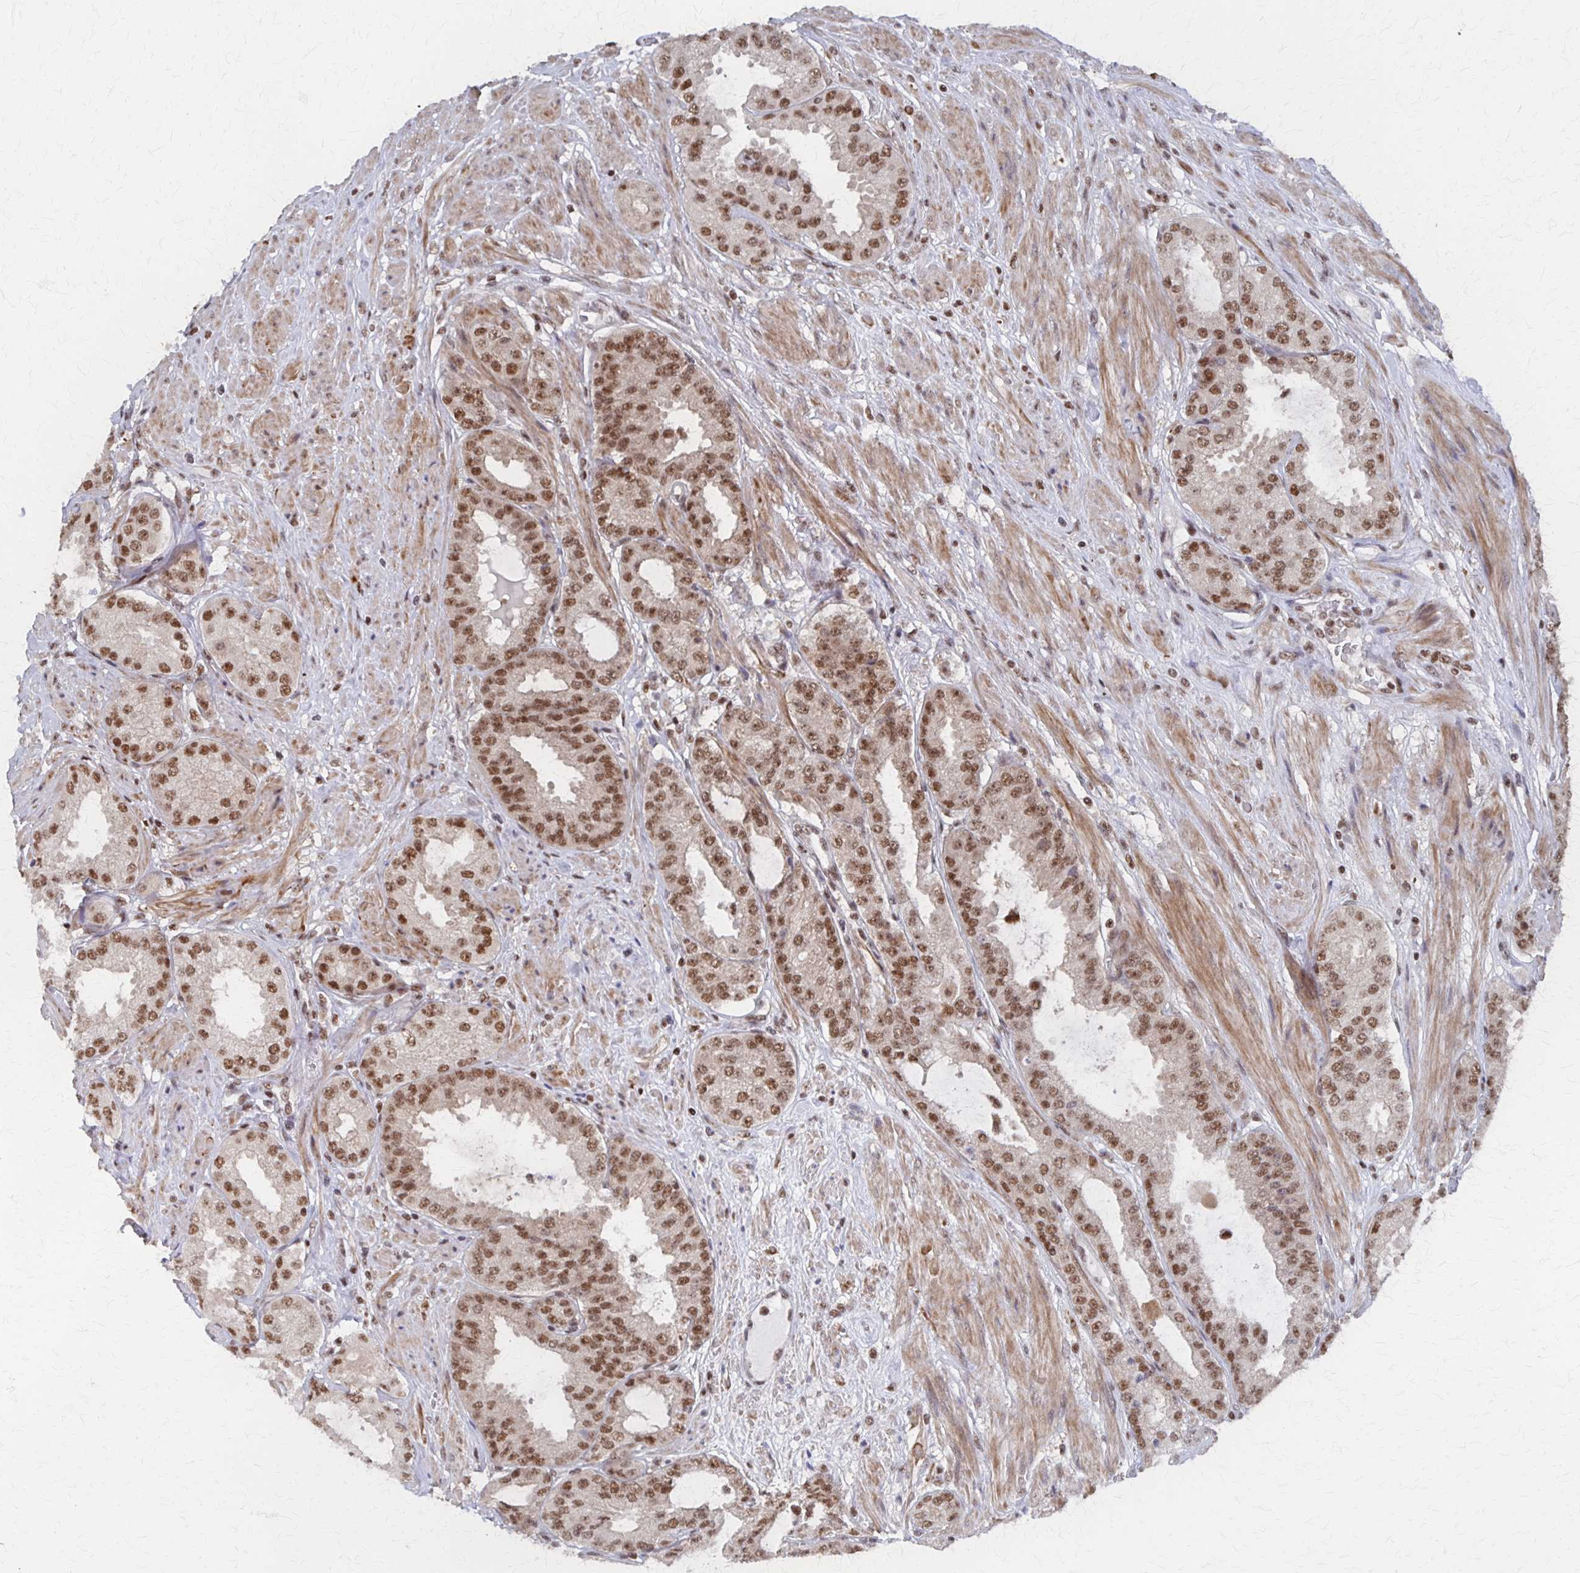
{"staining": {"intensity": "moderate", "quantity": ">75%", "location": "nuclear"}, "tissue": "prostate cancer", "cell_type": "Tumor cells", "image_type": "cancer", "snomed": [{"axis": "morphology", "description": "Adenocarcinoma, High grade"}, {"axis": "topography", "description": "Prostate"}], "caption": "A micrograph of prostate cancer (adenocarcinoma (high-grade)) stained for a protein reveals moderate nuclear brown staining in tumor cells.", "gene": "GTF2B", "patient": {"sex": "male", "age": 71}}